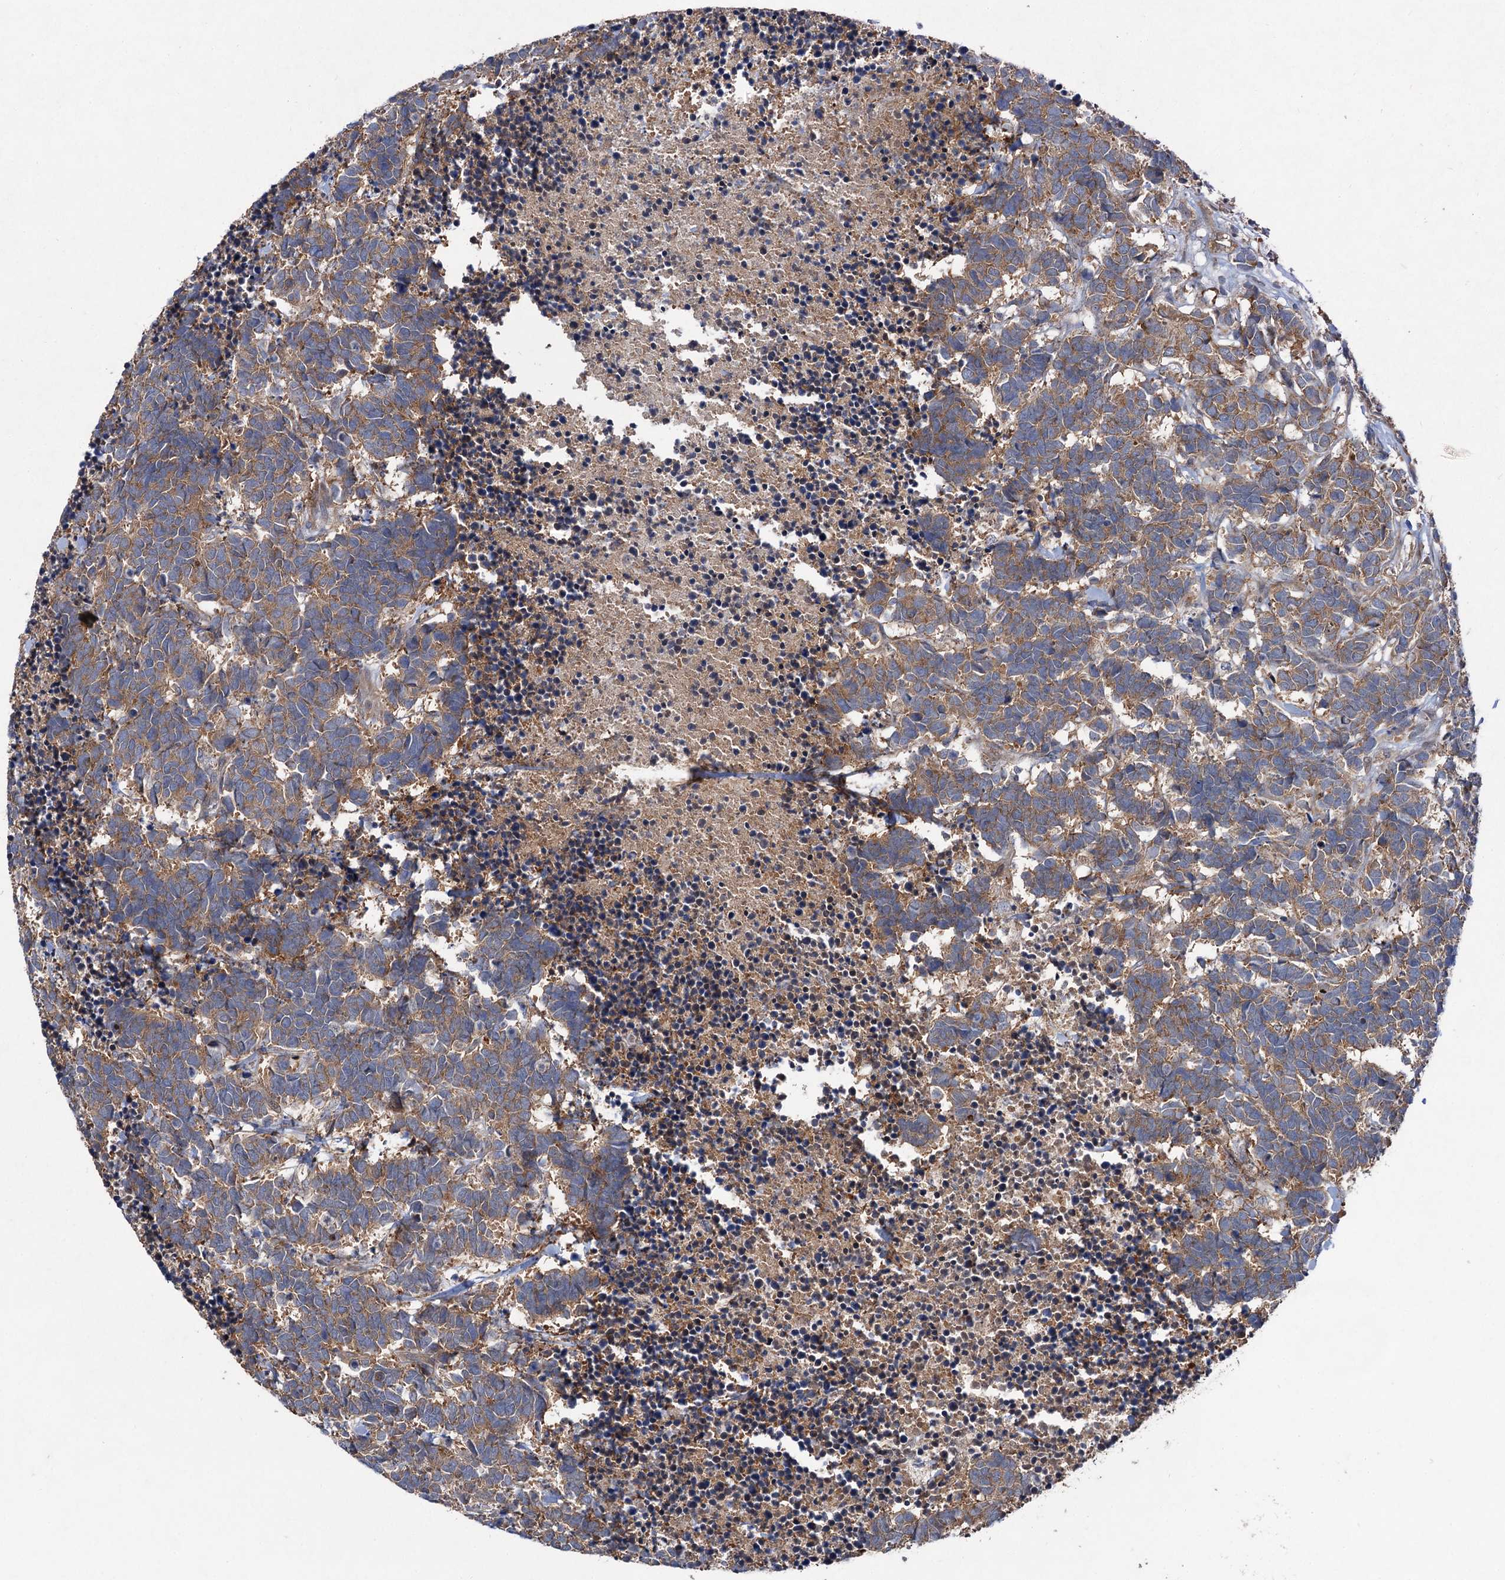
{"staining": {"intensity": "moderate", "quantity": ">75%", "location": "cytoplasmic/membranous"}, "tissue": "carcinoid", "cell_type": "Tumor cells", "image_type": "cancer", "snomed": [{"axis": "morphology", "description": "Carcinoma, NOS"}, {"axis": "morphology", "description": "Carcinoid, malignant, NOS"}, {"axis": "topography", "description": "Urinary bladder"}], "caption": "IHC of carcinoid displays medium levels of moderate cytoplasmic/membranous expression in about >75% of tumor cells.", "gene": "NAA25", "patient": {"sex": "male", "age": 57}}